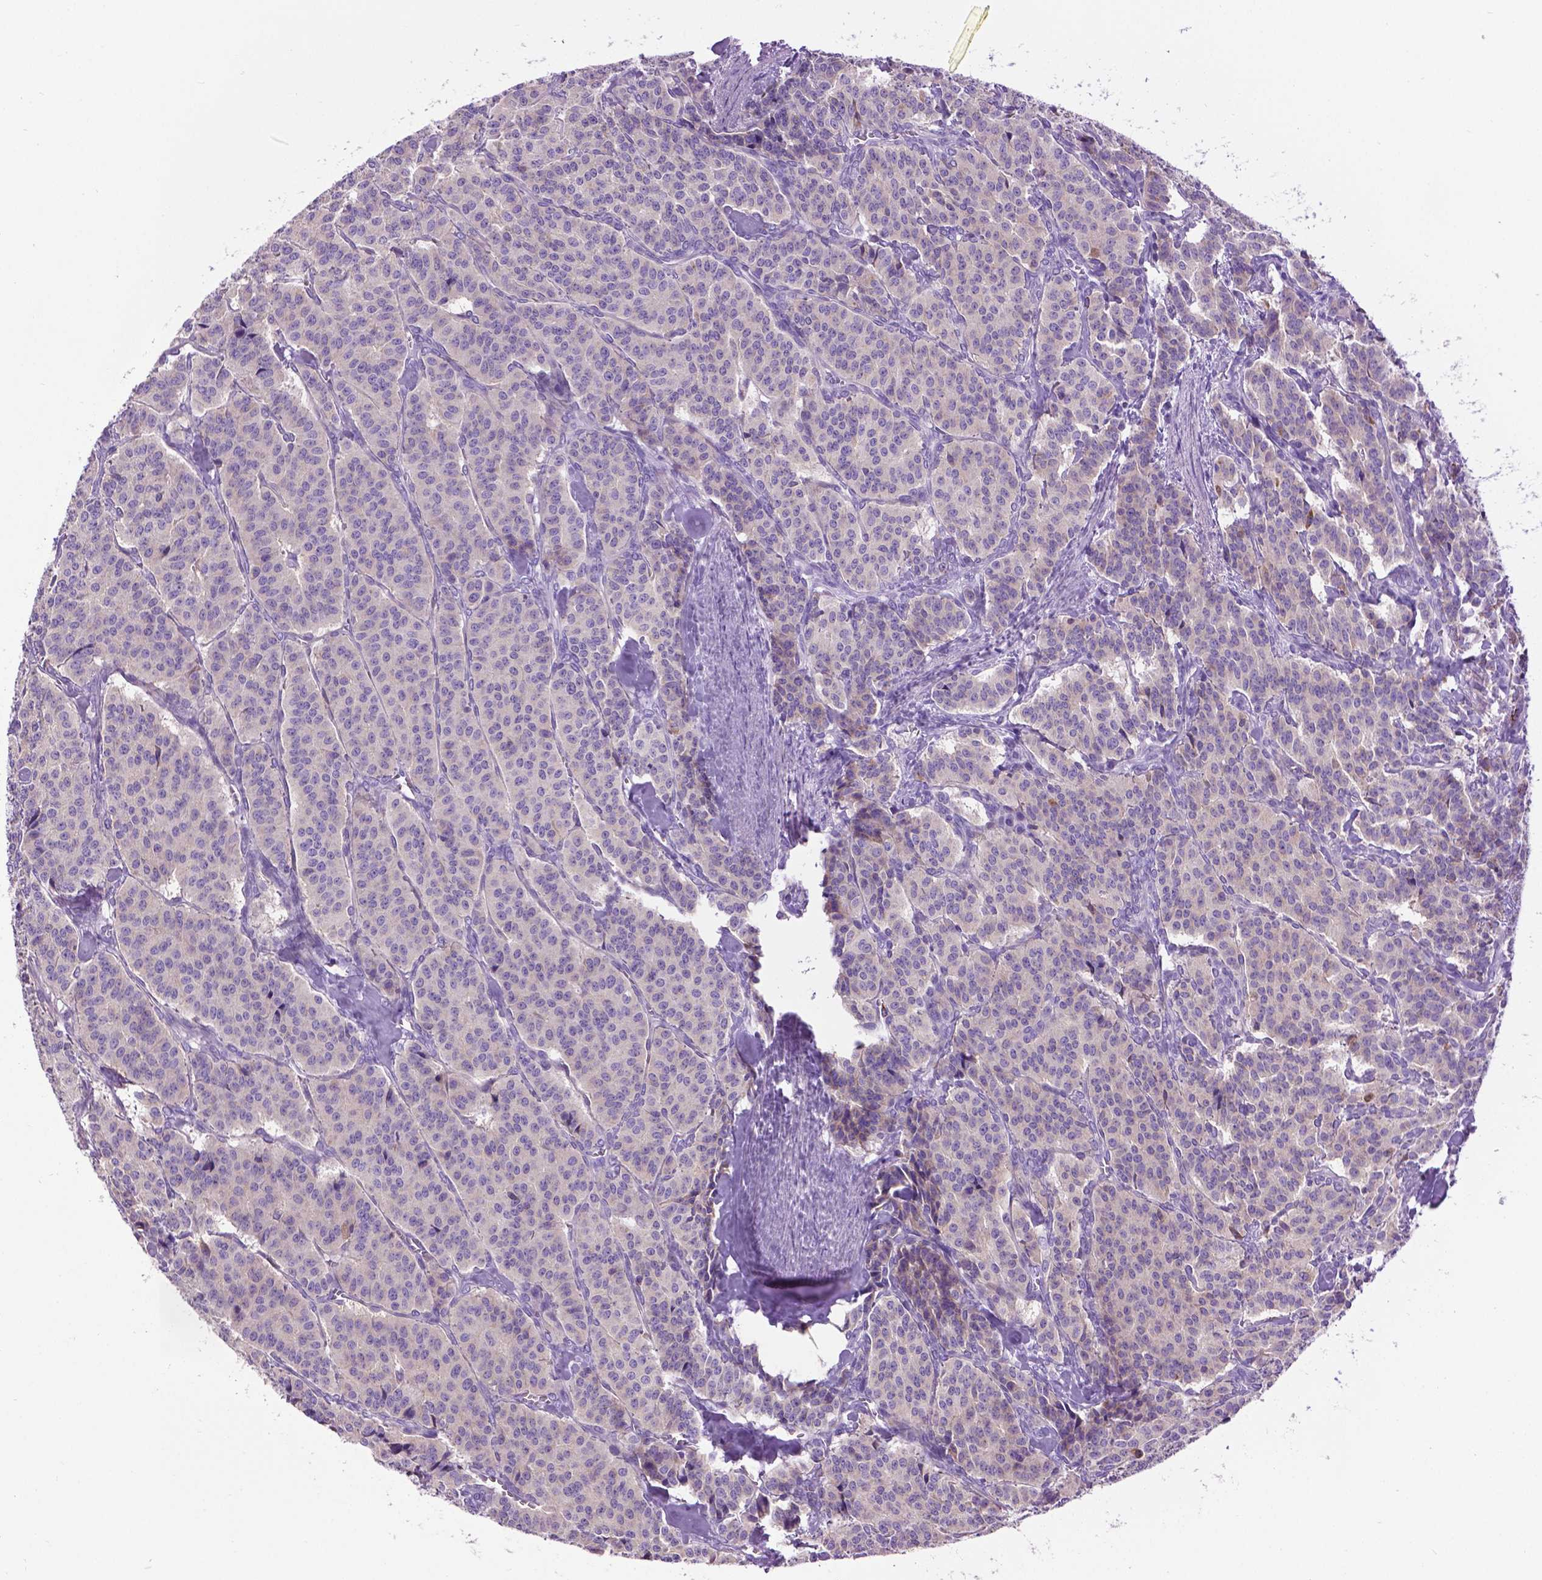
{"staining": {"intensity": "negative", "quantity": "none", "location": "none"}, "tissue": "carcinoid", "cell_type": "Tumor cells", "image_type": "cancer", "snomed": [{"axis": "morphology", "description": "Normal tissue, NOS"}, {"axis": "morphology", "description": "Carcinoid, malignant, NOS"}, {"axis": "topography", "description": "Lung"}], "caption": "Histopathology image shows no protein staining in tumor cells of malignant carcinoid tissue.", "gene": "TMEM132E", "patient": {"sex": "female", "age": 46}}